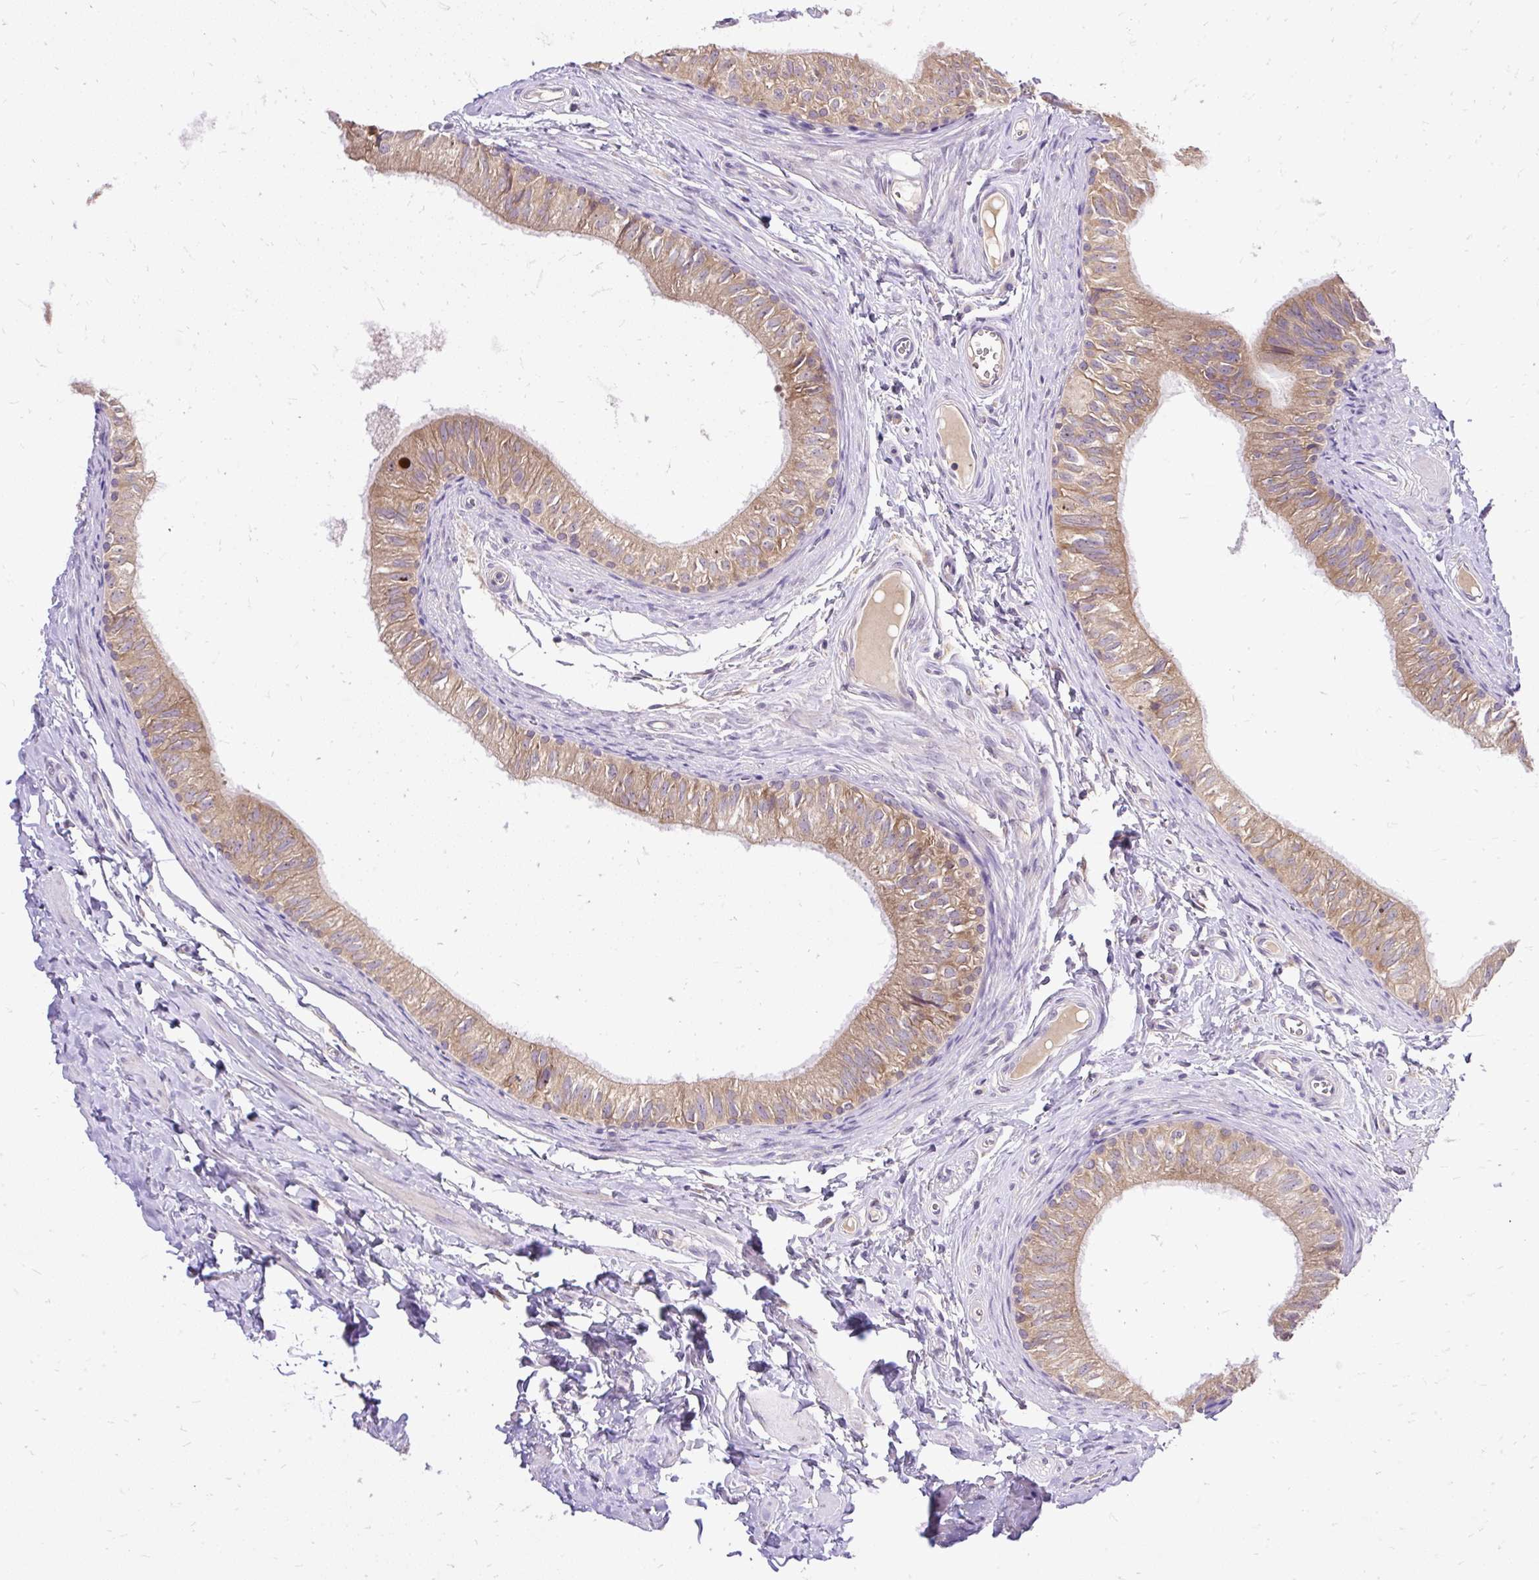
{"staining": {"intensity": "moderate", "quantity": ">75%", "location": "cytoplasmic/membranous"}, "tissue": "epididymis", "cell_type": "Glandular cells", "image_type": "normal", "snomed": [{"axis": "morphology", "description": "Normal tissue, NOS"}, {"axis": "topography", "description": "Epididymis"}], "caption": "Protein staining reveals moderate cytoplasmic/membranous positivity in about >75% of glandular cells in normal epididymis. (brown staining indicates protein expression, while blue staining denotes nuclei).", "gene": "SEC63", "patient": {"sex": "male", "age": 42}}